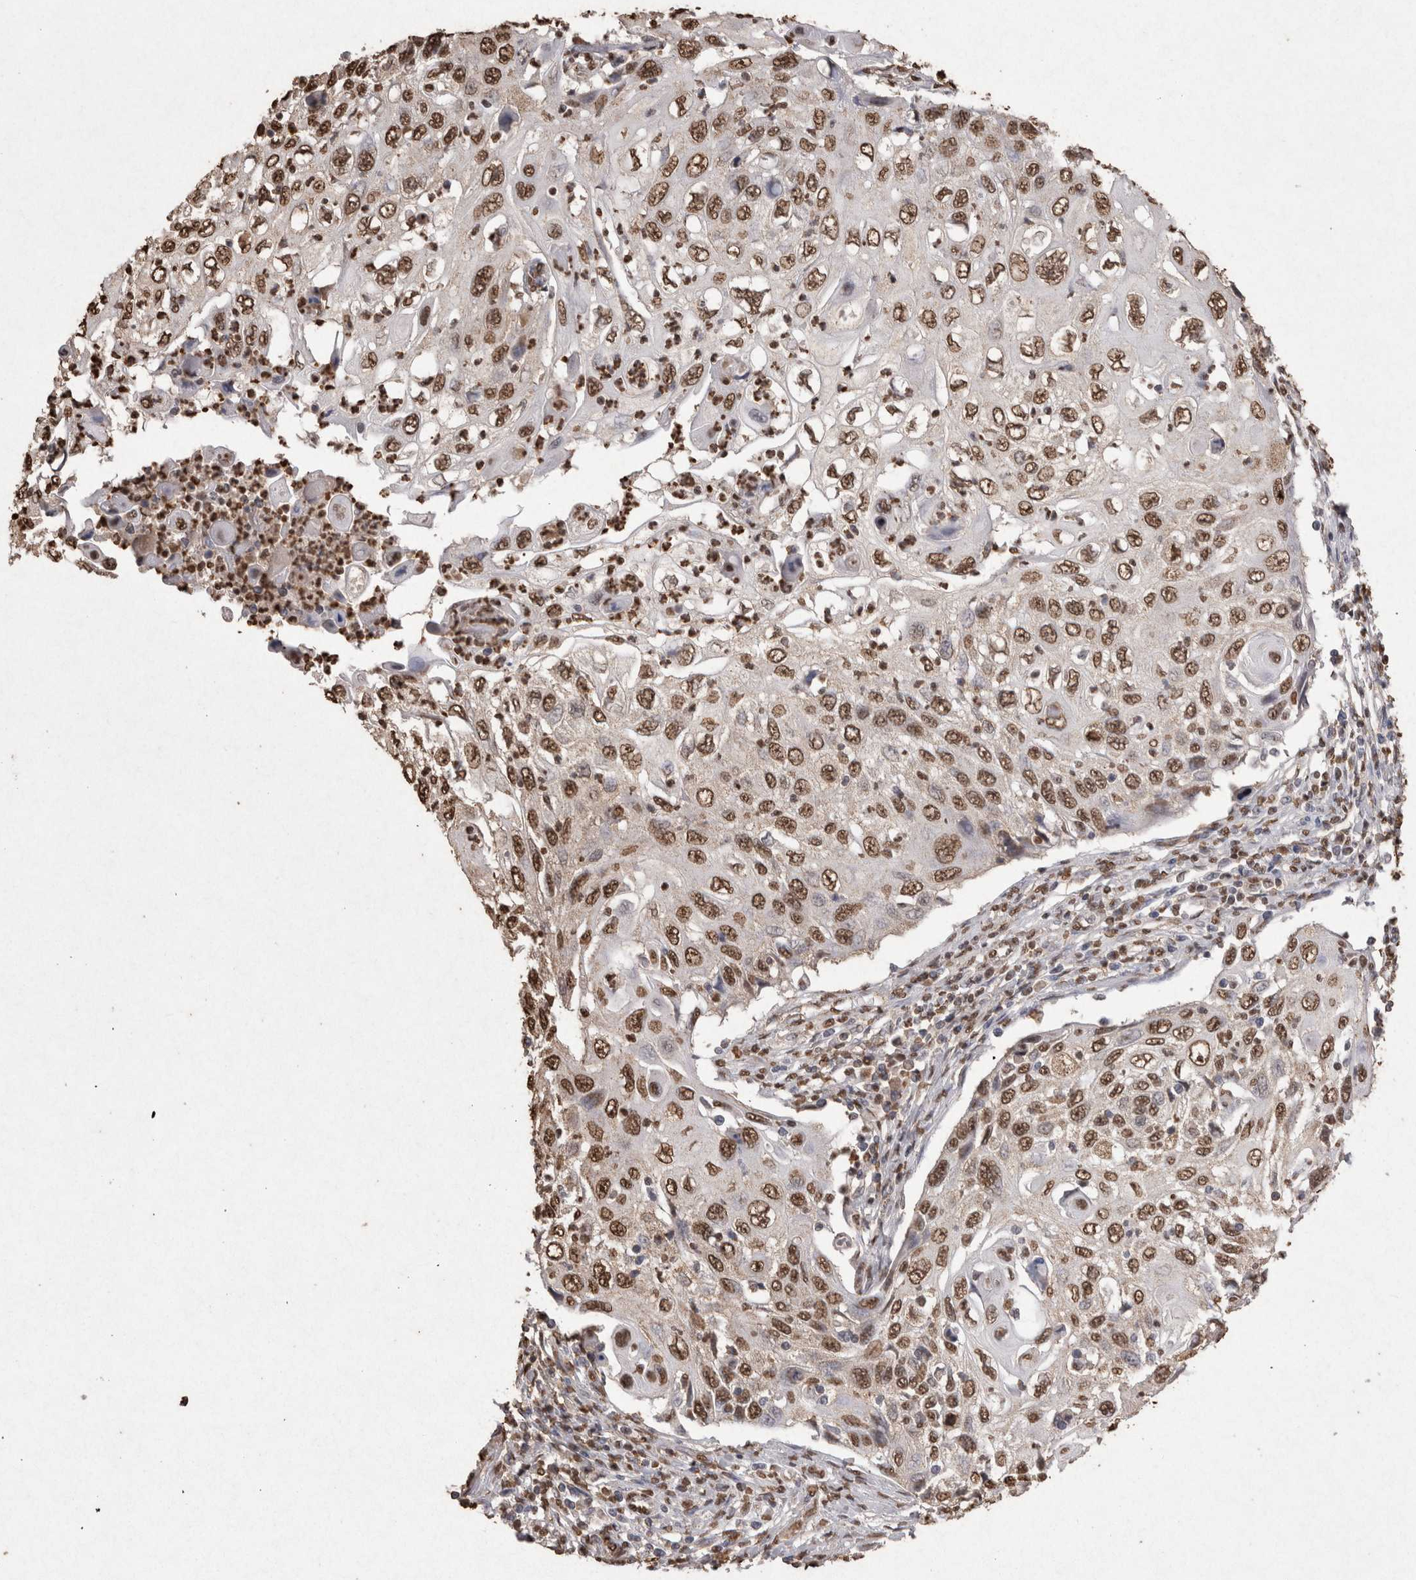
{"staining": {"intensity": "moderate", "quantity": ">75%", "location": "nuclear"}, "tissue": "cervical cancer", "cell_type": "Tumor cells", "image_type": "cancer", "snomed": [{"axis": "morphology", "description": "Squamous cell carcinoma, NOS"}, {"axis": "topography", "description": "Cervix"}], "caption": "Immunohistochemistry (DAB (3,3'-diaminobenzidine)) staining of human cervical cancer displays moderate nuclear protein staining in approximately >75% of tumor cells. The staining was performed using DAB, with brown indicating positive protein expression. Nuclei are stained blue with hematoxylin.", "gene": "POU5F1", "patient": {"sex": "female", "age": 70}}